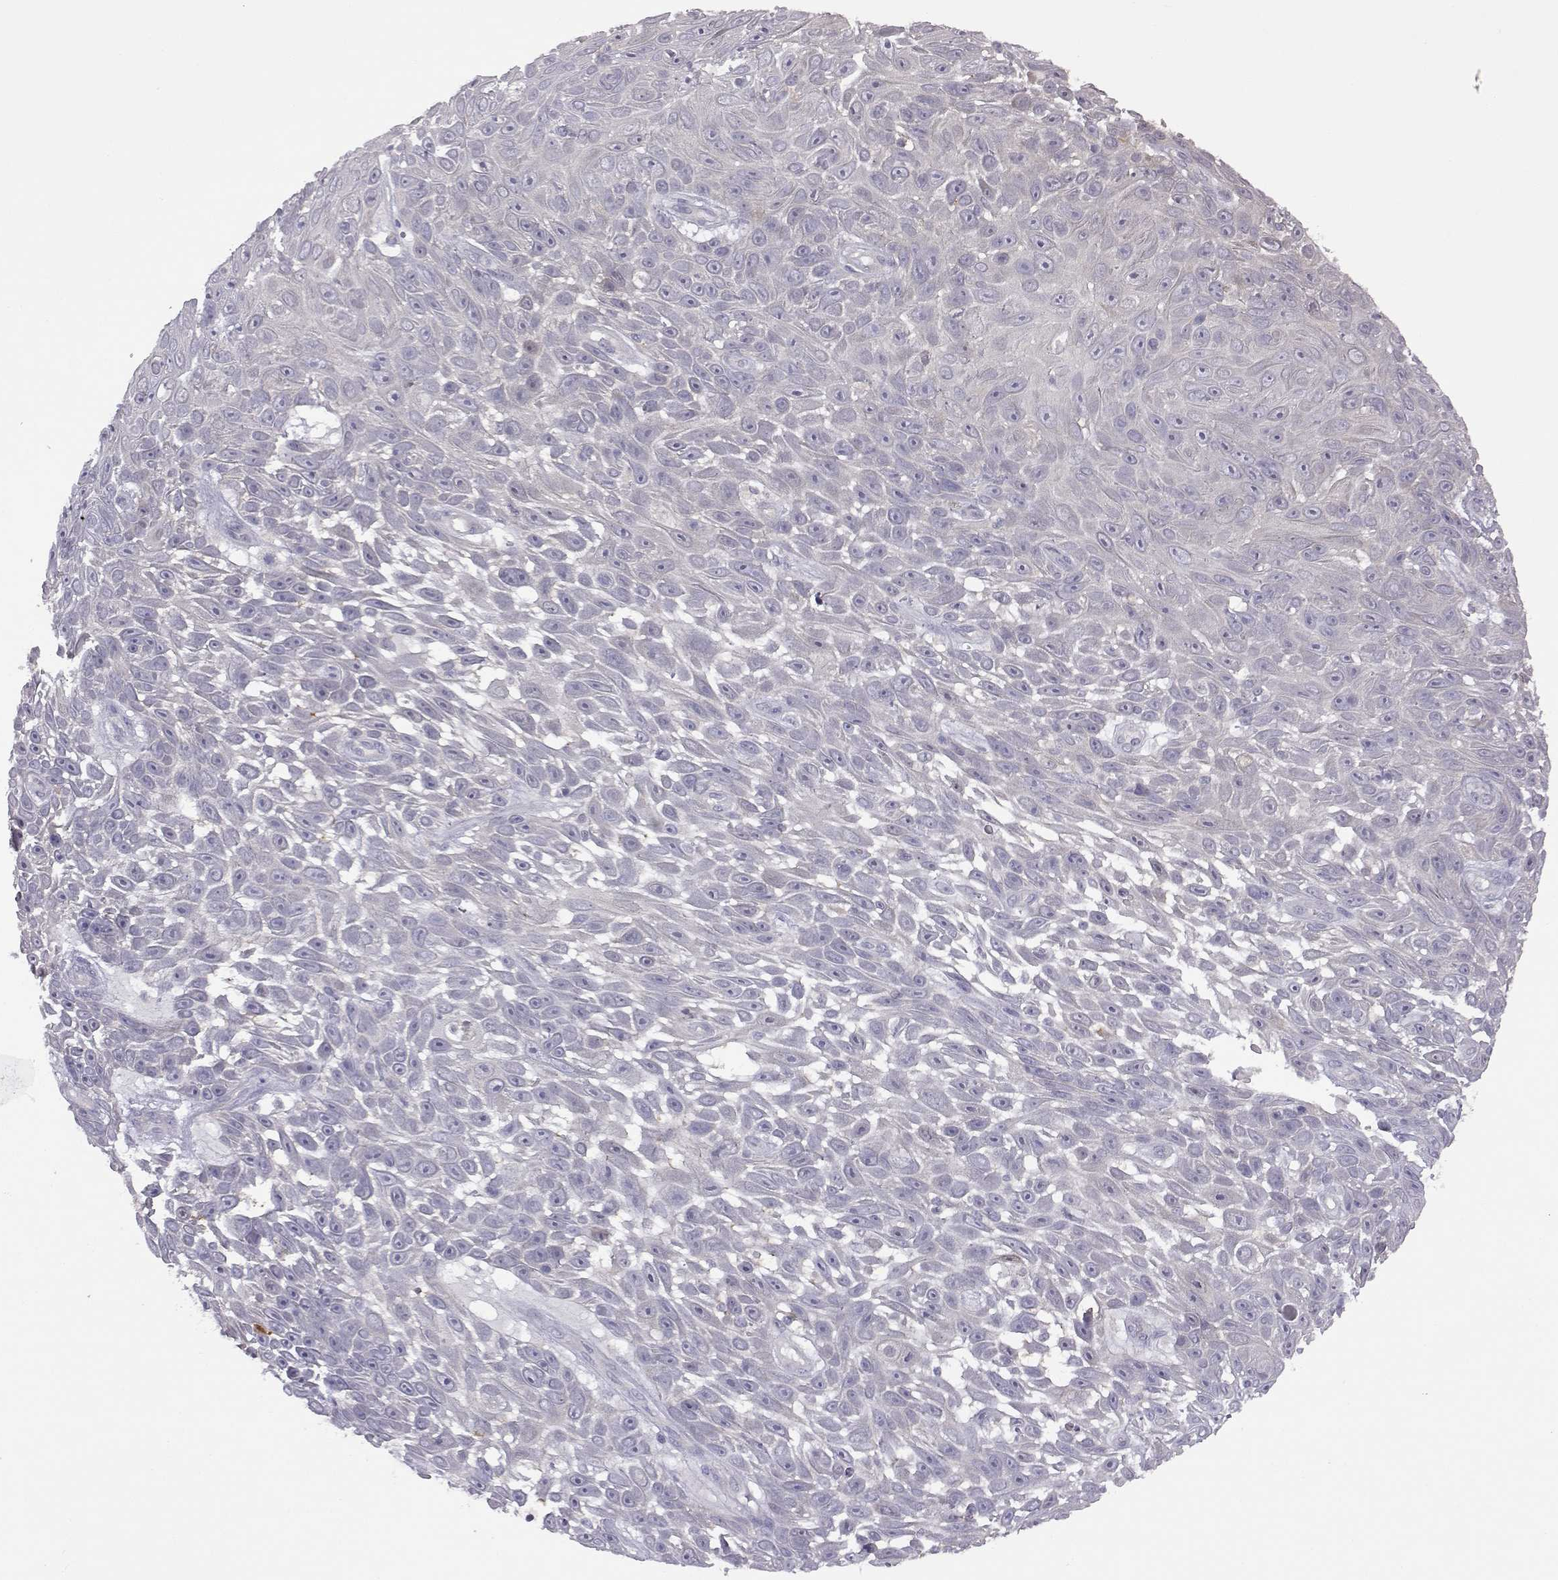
{"staining": {"intensity": "negative", "quantity": "none", "location": "none"}, "tissue": "skin cancer", "cell_type": "Tumor cells", "image_type": "cancer", "snomed": [{"axis": "morphology", "description": "Squamous cell carcinoma, NOS"}, {"axis": "topography", "description": "Skin"}], "caption": "The photomicrograph exhibits no staining of tumor cells in skin squamous cell carcinoma.", "gene": "VGF", "patient": {"sex": "male", "age": 82}}